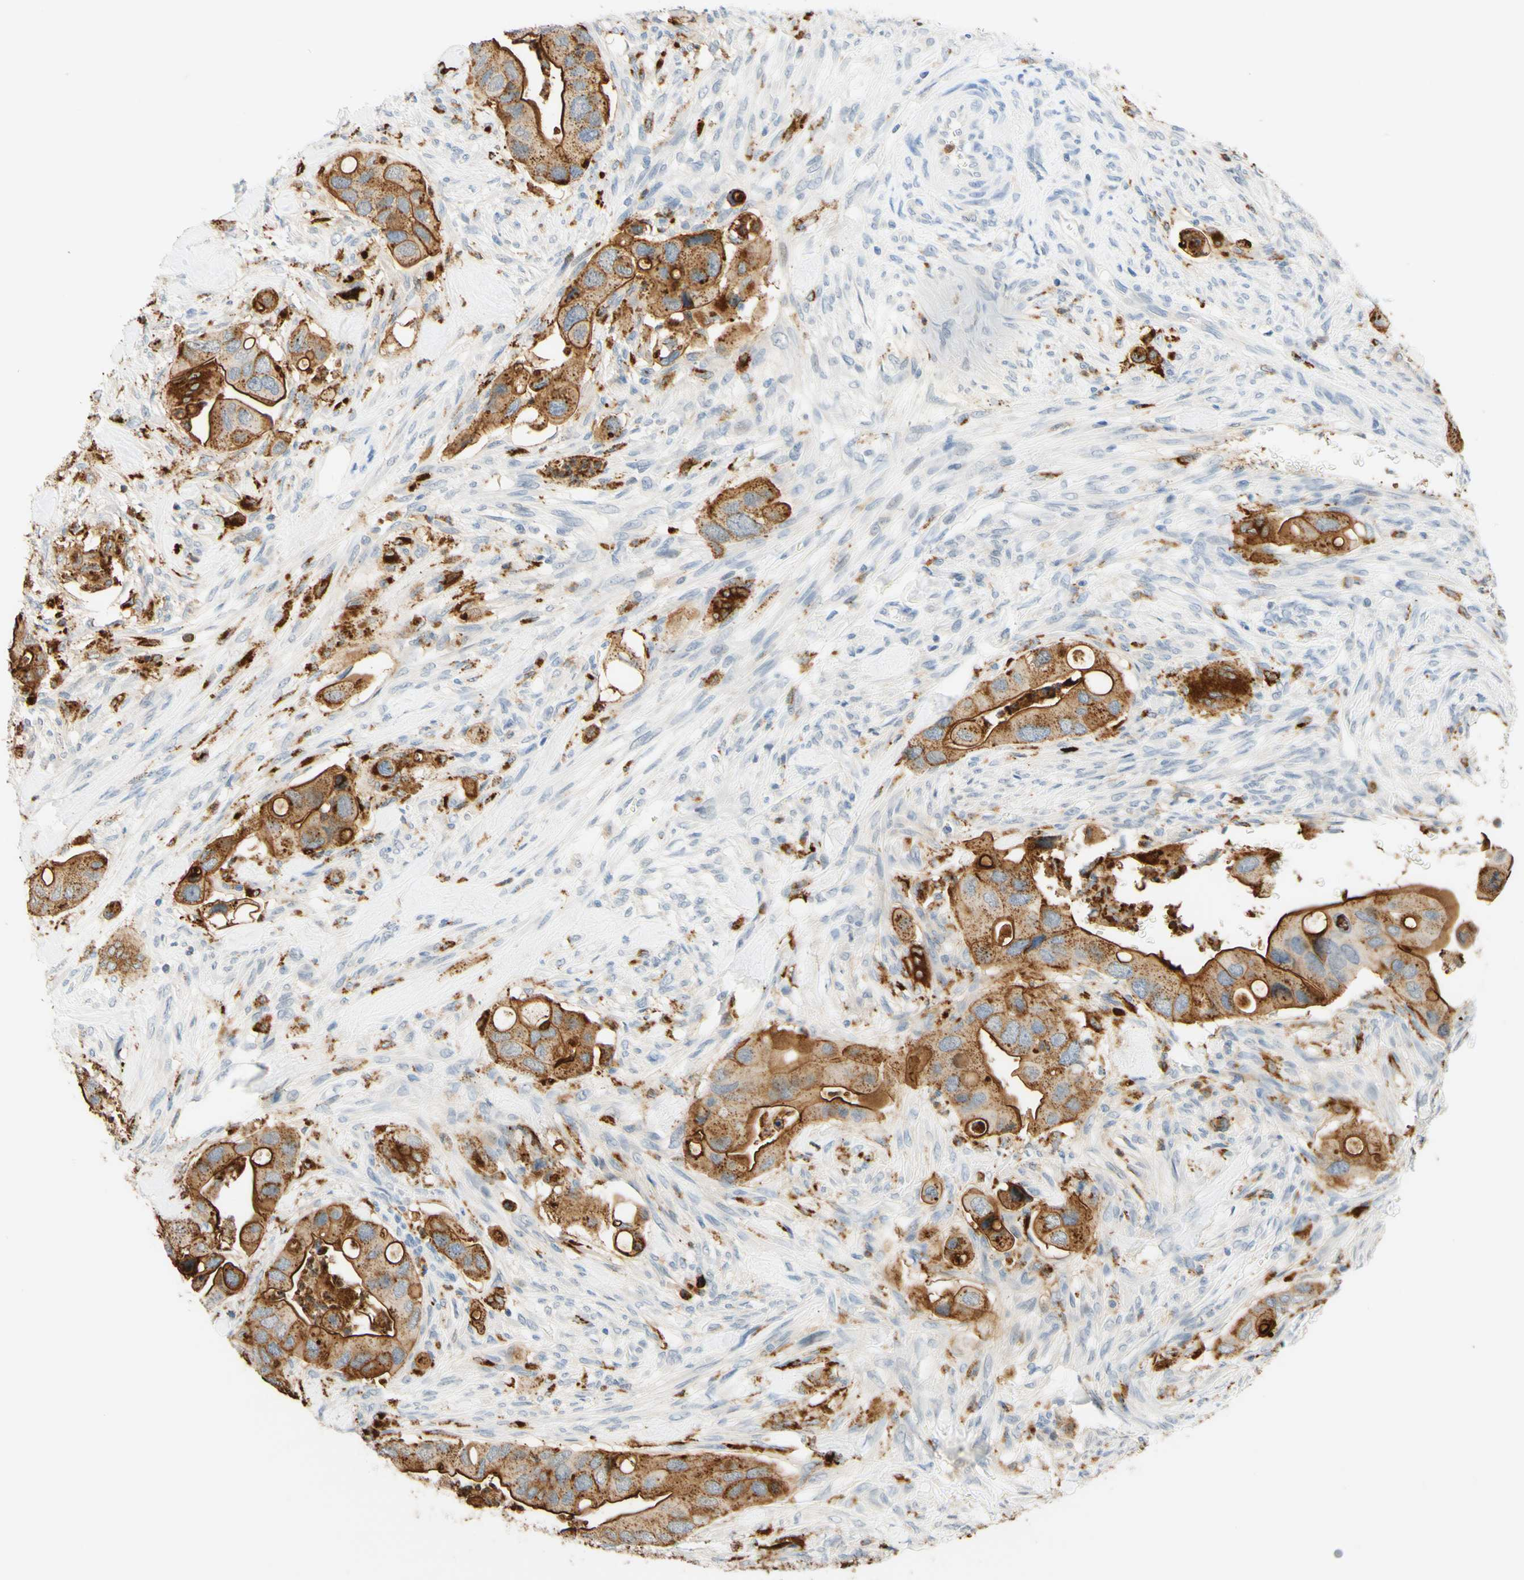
{"staining": {"intensity": "moderate", "quantity": ">75%", "location": "cytoplasmic/membranous"}, "tissue": "colorectal cancer", "cell_type": "Tumor cells", "image_type": "cancer", "snomed": [{"axis": "morphology", "description": "Adenocarcinoma, NOS"}, {"axis": "topography", "description": "Rectum"}], "caption": "IHC histopathology image of neoplastic tissue: human colorectal cancer (adenocarcinoma) stained using IHC displays medium levels of moderate protein expression localized specifically in the cytoplasmic/membranous of tumor cells, appearing as a cytoplasmic/membranous brown color.", "gene": "TREM2", "patient": {"sex": "female", "age": 57}}